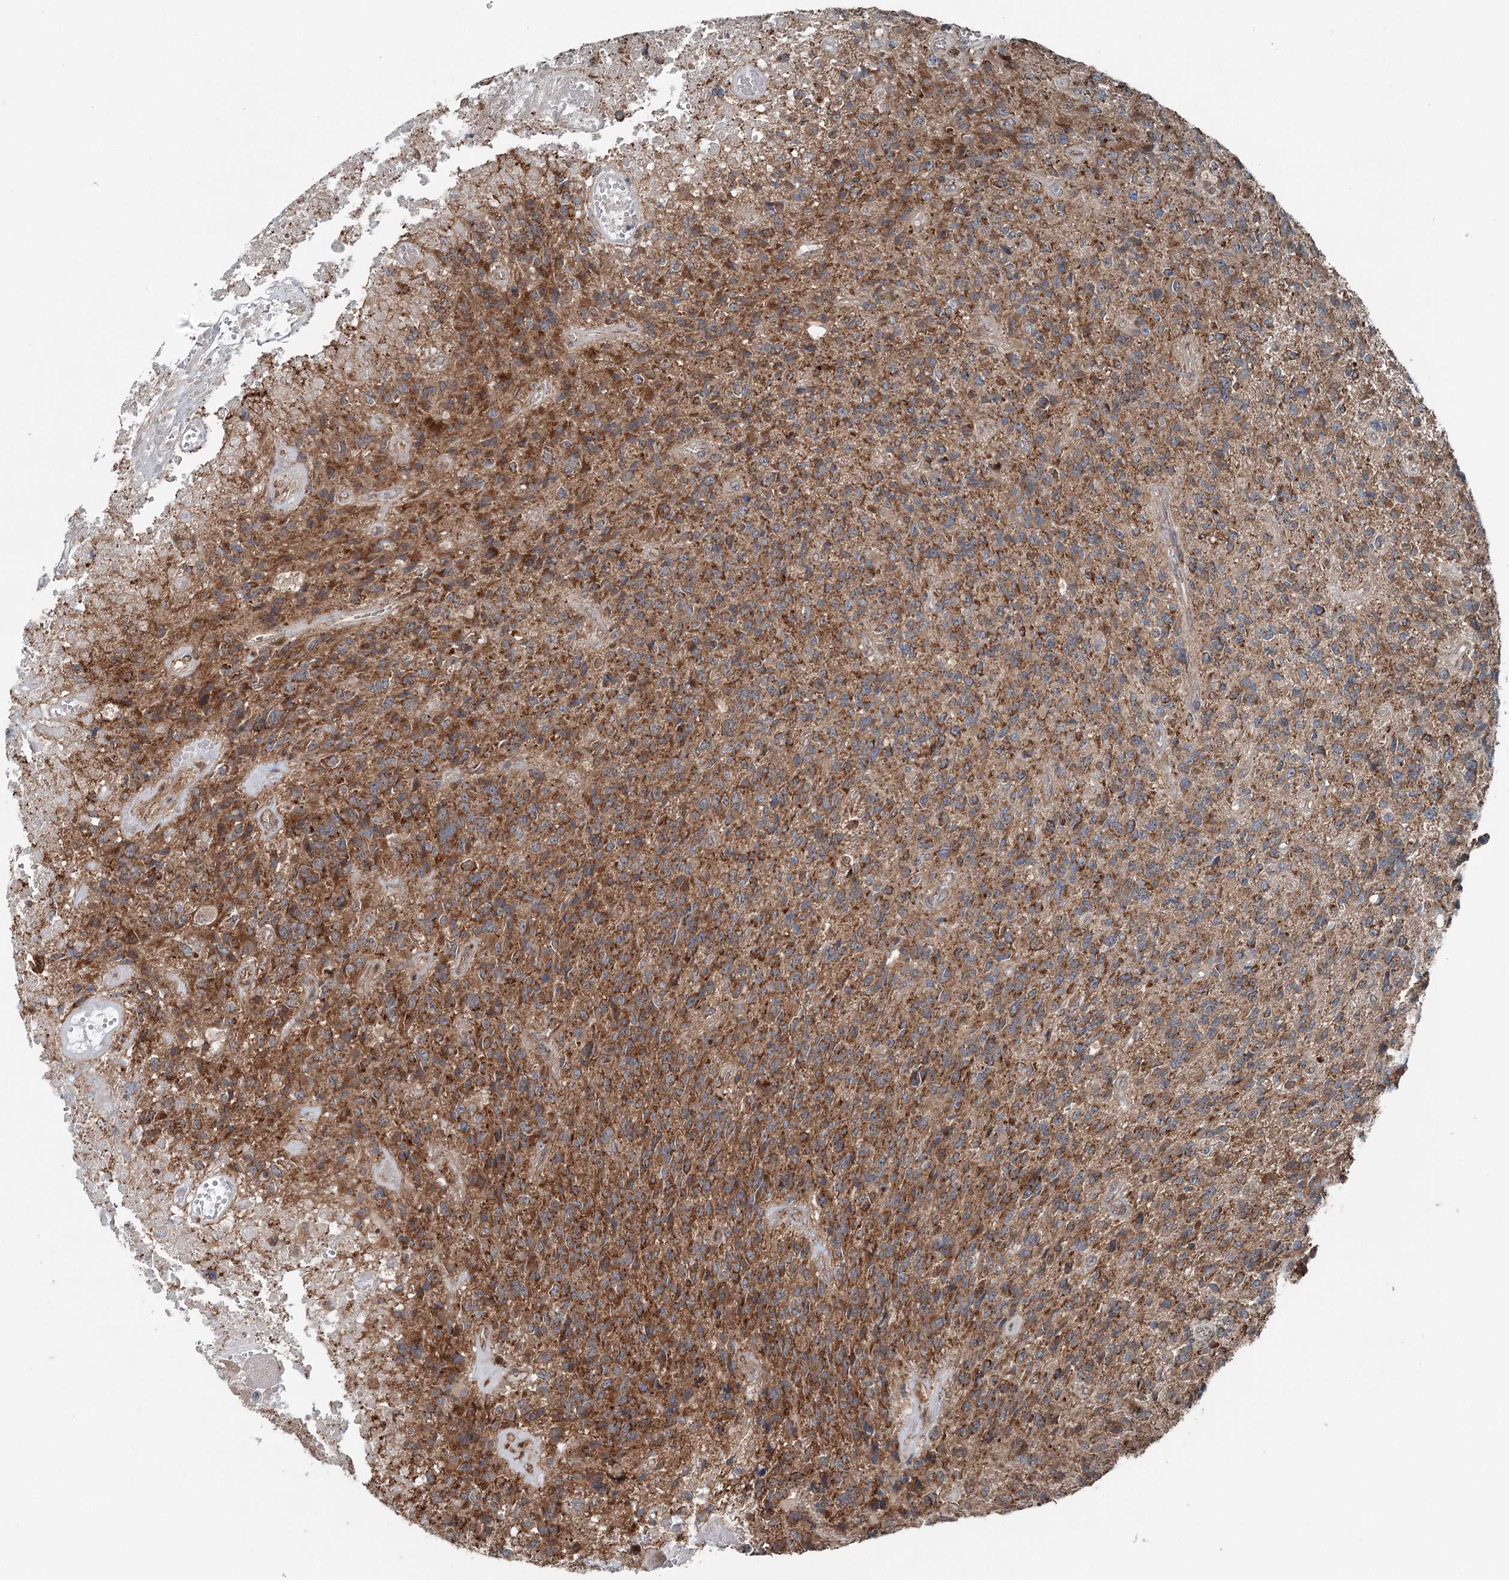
{"staining": {"intensity": "moderate", "quantity": ">75%", "location": "cytoplasmic/membranous"}, "tissue": "glioma", "cell_type": "Tumor cells", "image_type": "cancer", "snomed": [{"axis": "morphology", "description": "Glioma, malignant, High grade"}, {"axis": "topography", "description": "Brain"}], "caption": "Malignant high-grade glioma was stained to show a protein in brown. There is medium levels of moderate cytoplasmic/membranous positivity in about >75% of tumor cells.", "gene": "WAPL", "patient": {"sex": "male", "age": 76}}